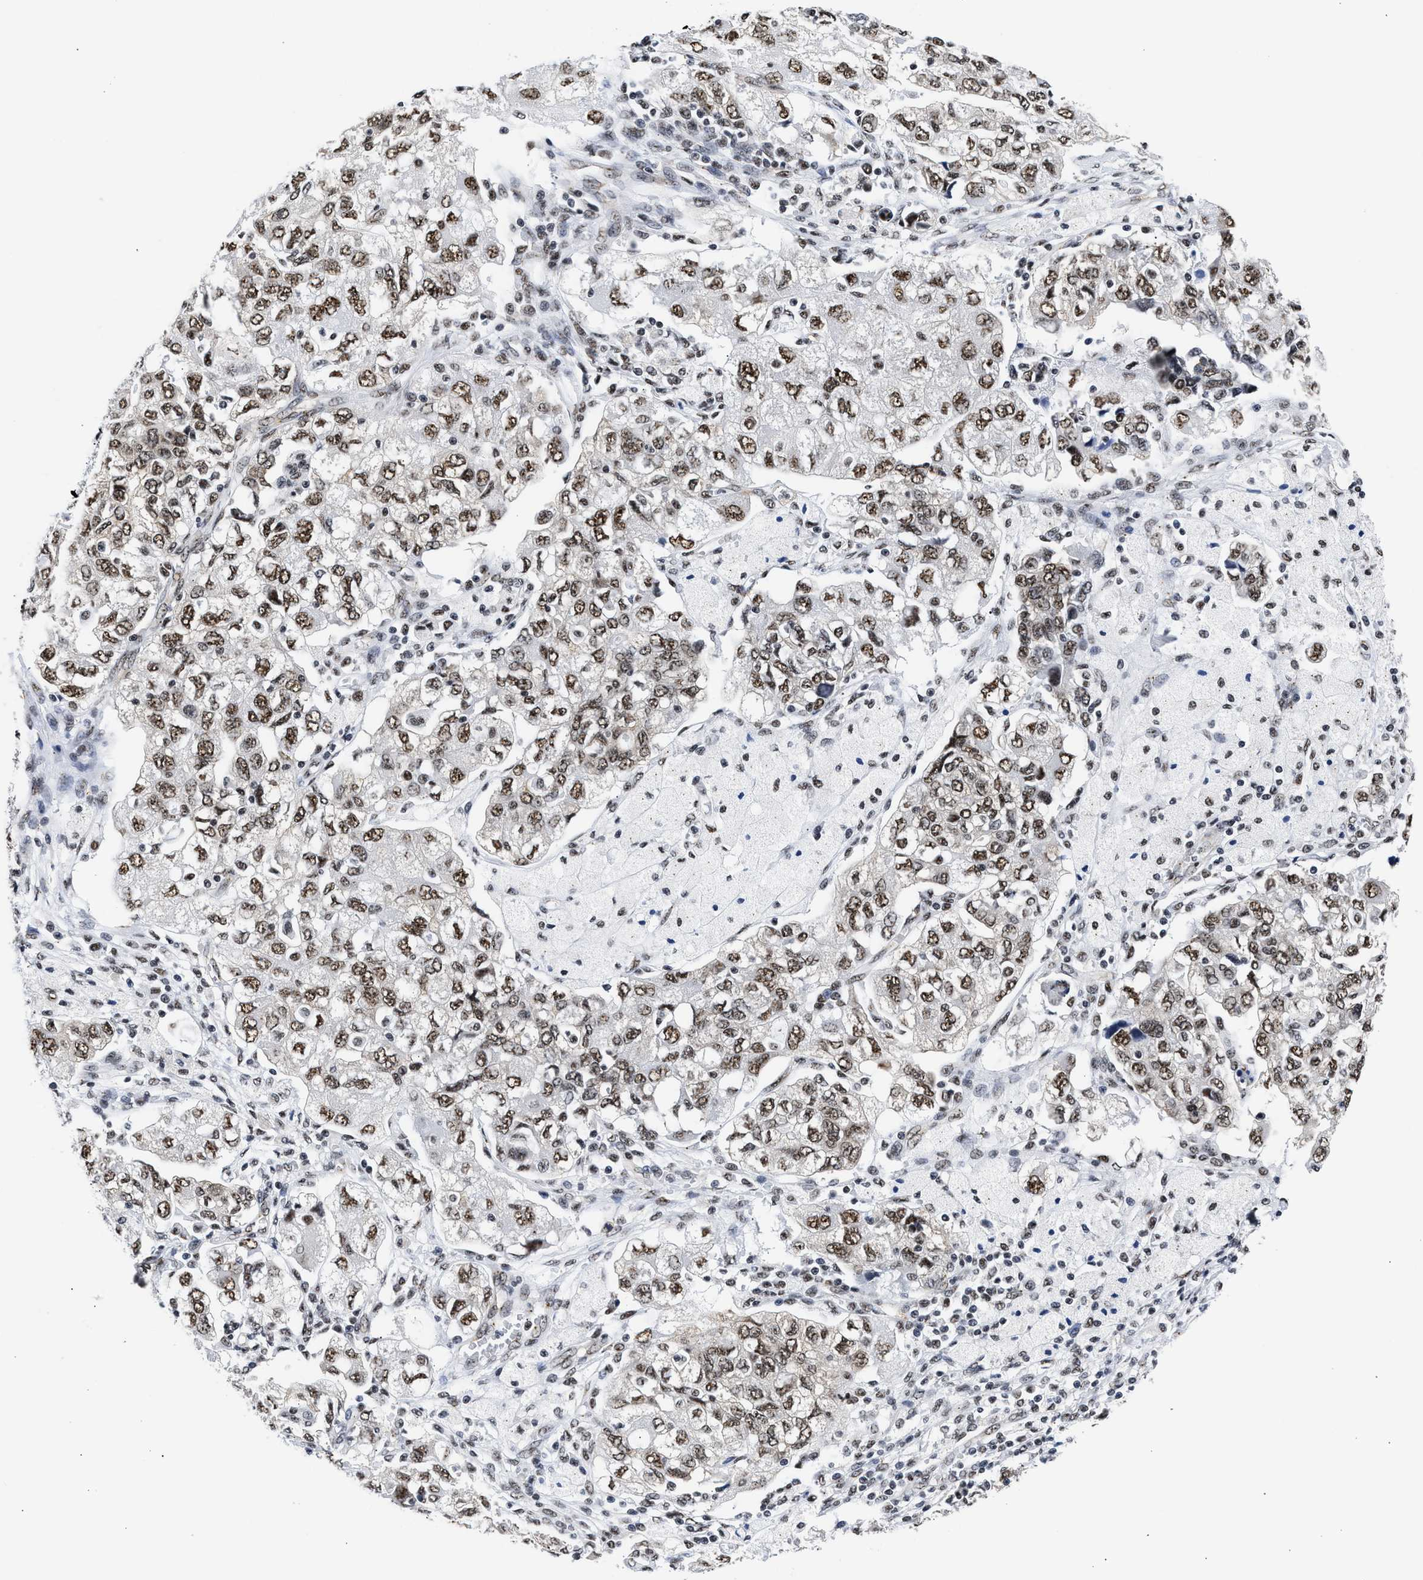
{"staining": {"intensity": "strong", "quantity": ">75%", "location": "nuclear"}, "tissue": "ovarian cancer", "cell_type": "Tumor cells", "image_type": "cancer", "snomed": [{"axis": "morphology", "description": "Carcinoma, NOS"}, {"axis": "morphology", "description": "Cystadenocarcinoma, serous, NOS"}, {"axis": "topography", "description": "Ovary"}], "caption": "A high amount of strong nuclear staining is seen in approximately >75% of tumor cells in ovarian cancer tissue. The protein is shown in brown color, while the nuclei are stained blue.", "gene": "RBM8A", "patient": {"sex": "female", "age": 69}}